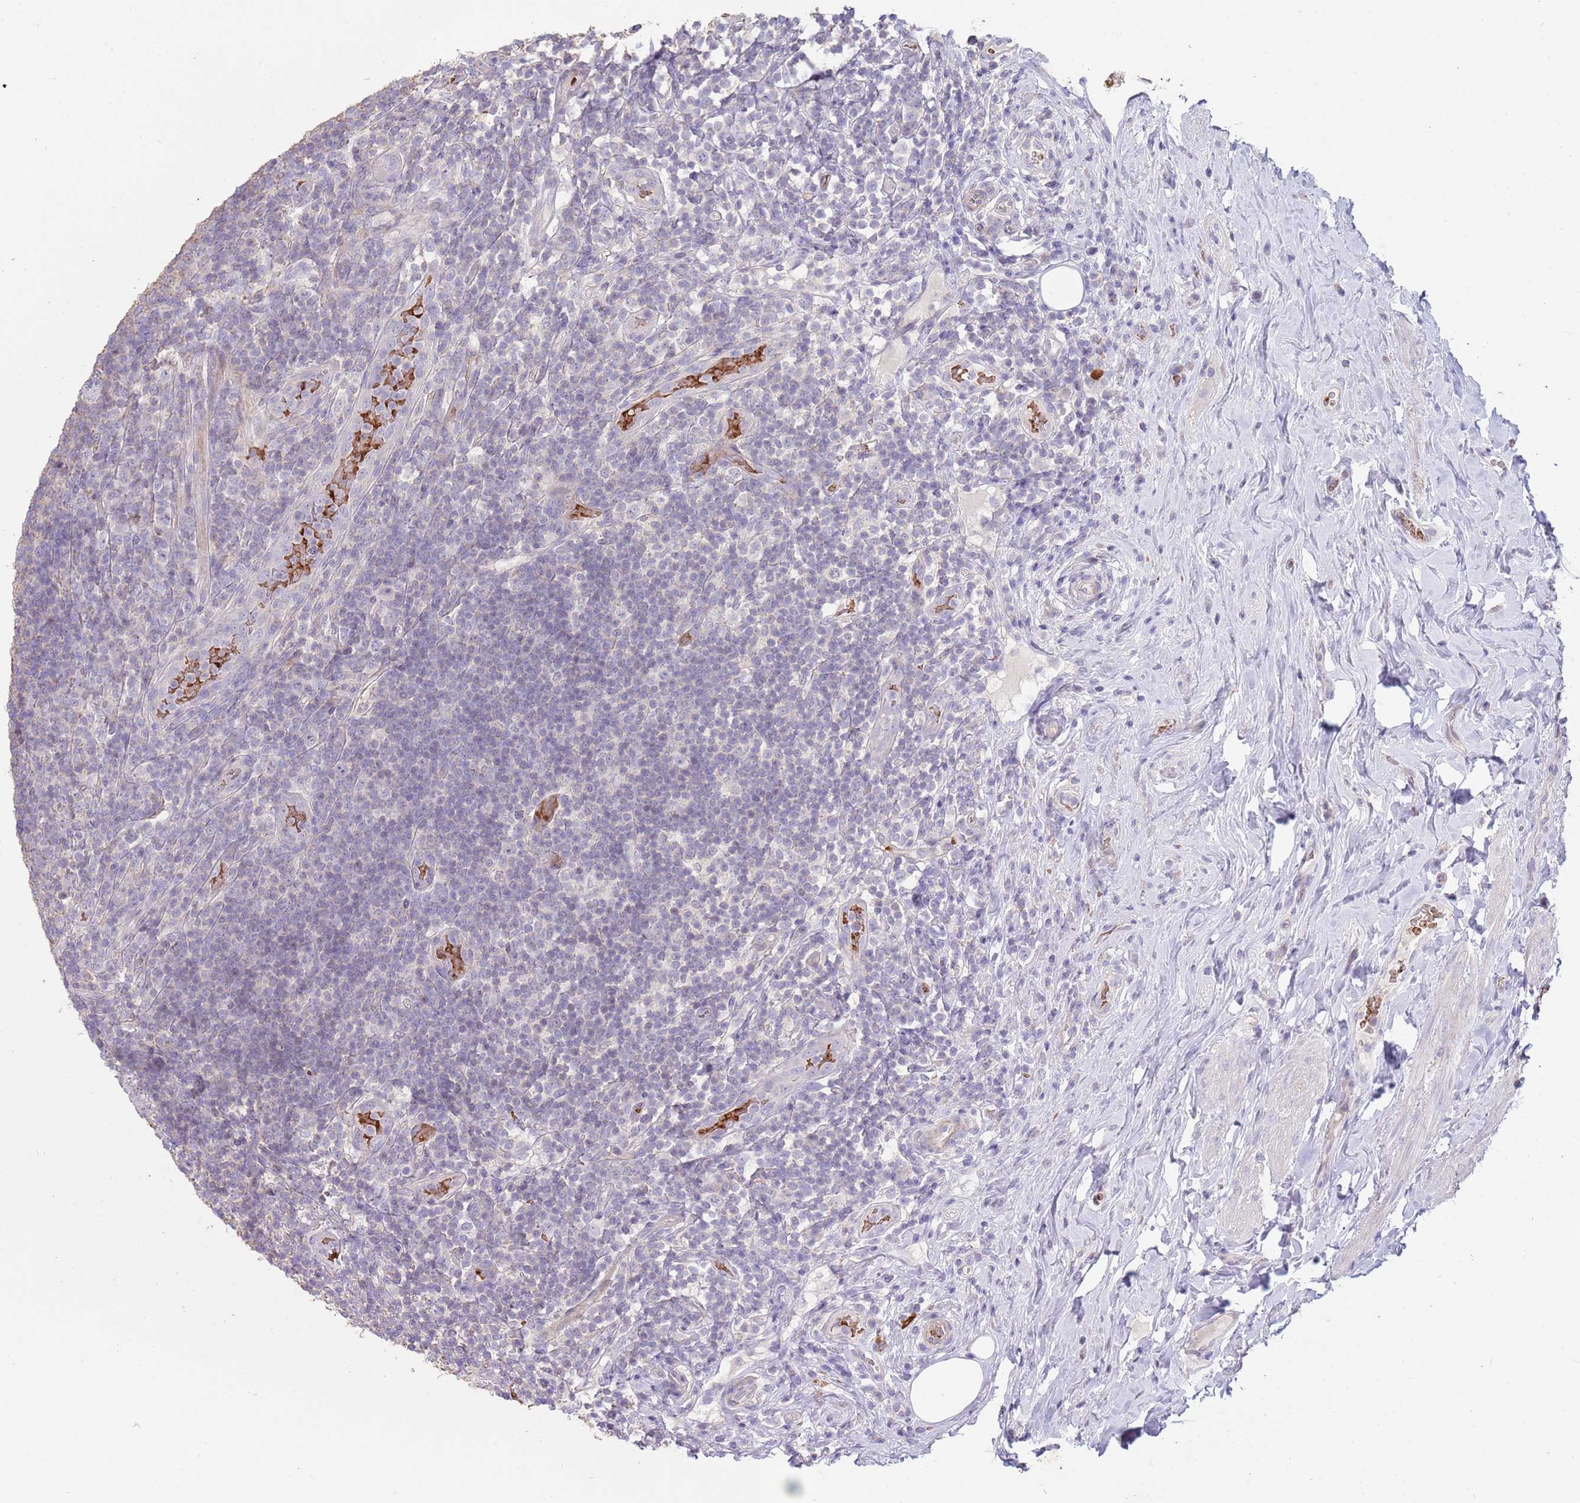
{"staining": {"intensity": "moderate", "quantity": "<25%", "location": "cytoplasmic/membranous"}, "tissue": "appendix", "cell_type": "Glandular cells", "image_type": "normal", "snomed": [{"axis": "morphology", "description": "Normal tissue, NOS"}, {"axis": "topography", "description": "Appendix"}], "caption": "A low amount of moderate cytoplasmic/membranous expression is identified in approximately <25% of glandular cells in unremarkable appendix. (IHC, brightfield microscopy, high magnification).", "gene": "ZNF14", "patient": {"sex": "female", "age": 43}}